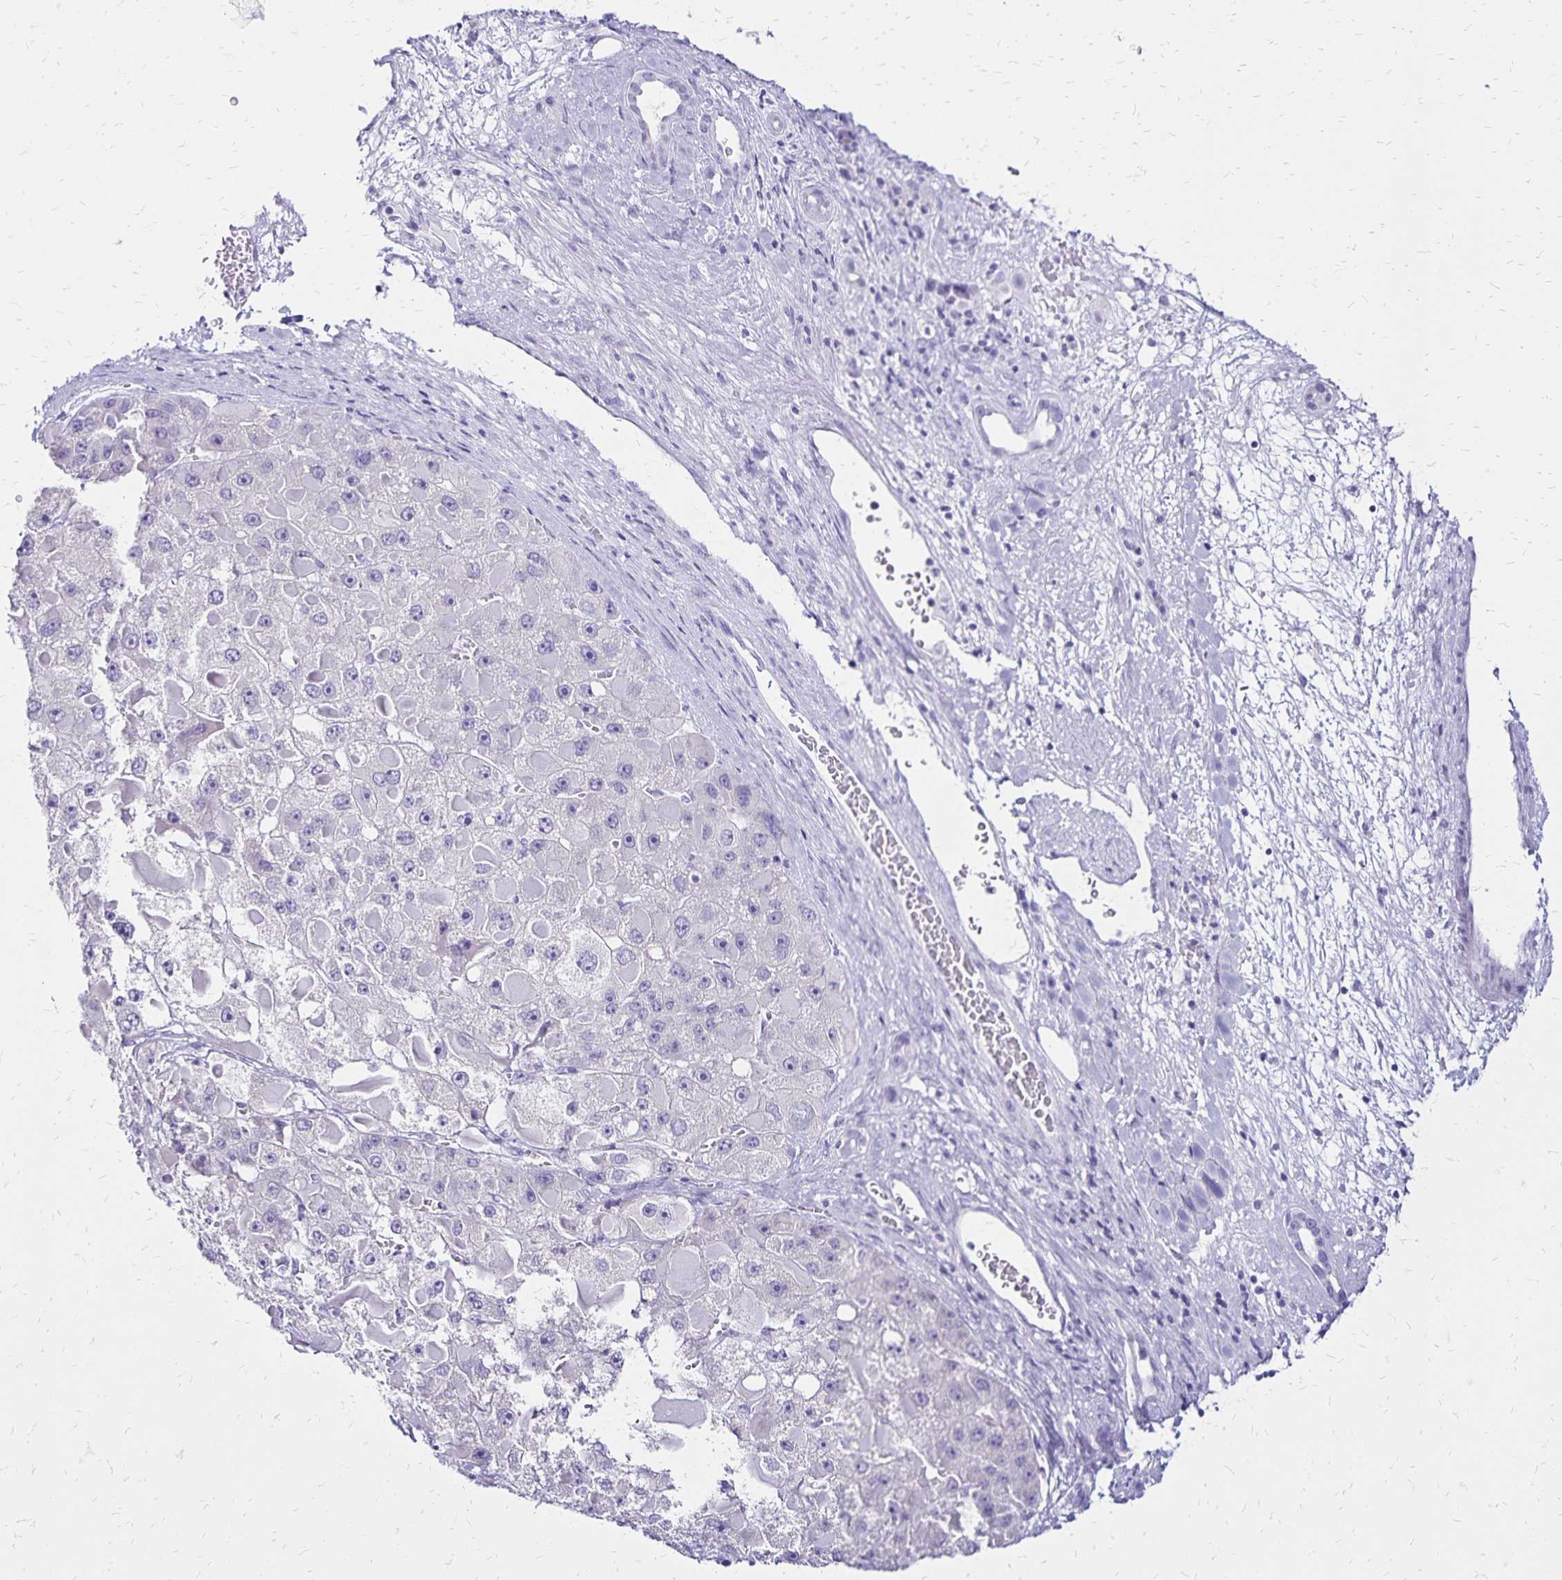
{"staining": {"intensity": "negative", "quantity": "none", "location": "none"}, "tissue": "liver cancer", "cell_type": "Tumor cells", "image_type": "cancer", "snomed": [{"axis": "morphology", "description": "Carcinoma, Hepatocellular, NOS"}, {"axis": "topography", "description": "Liver"}], "caption": "An immunohistochemistry (IHC) image of hepatocellular carcinoma (liver) is shown. There is no staining in tumor cells of hepatocellular carcinoma (liver).", "gene": "LIN28B", "patient": {"sex": "female", "age": 73}}